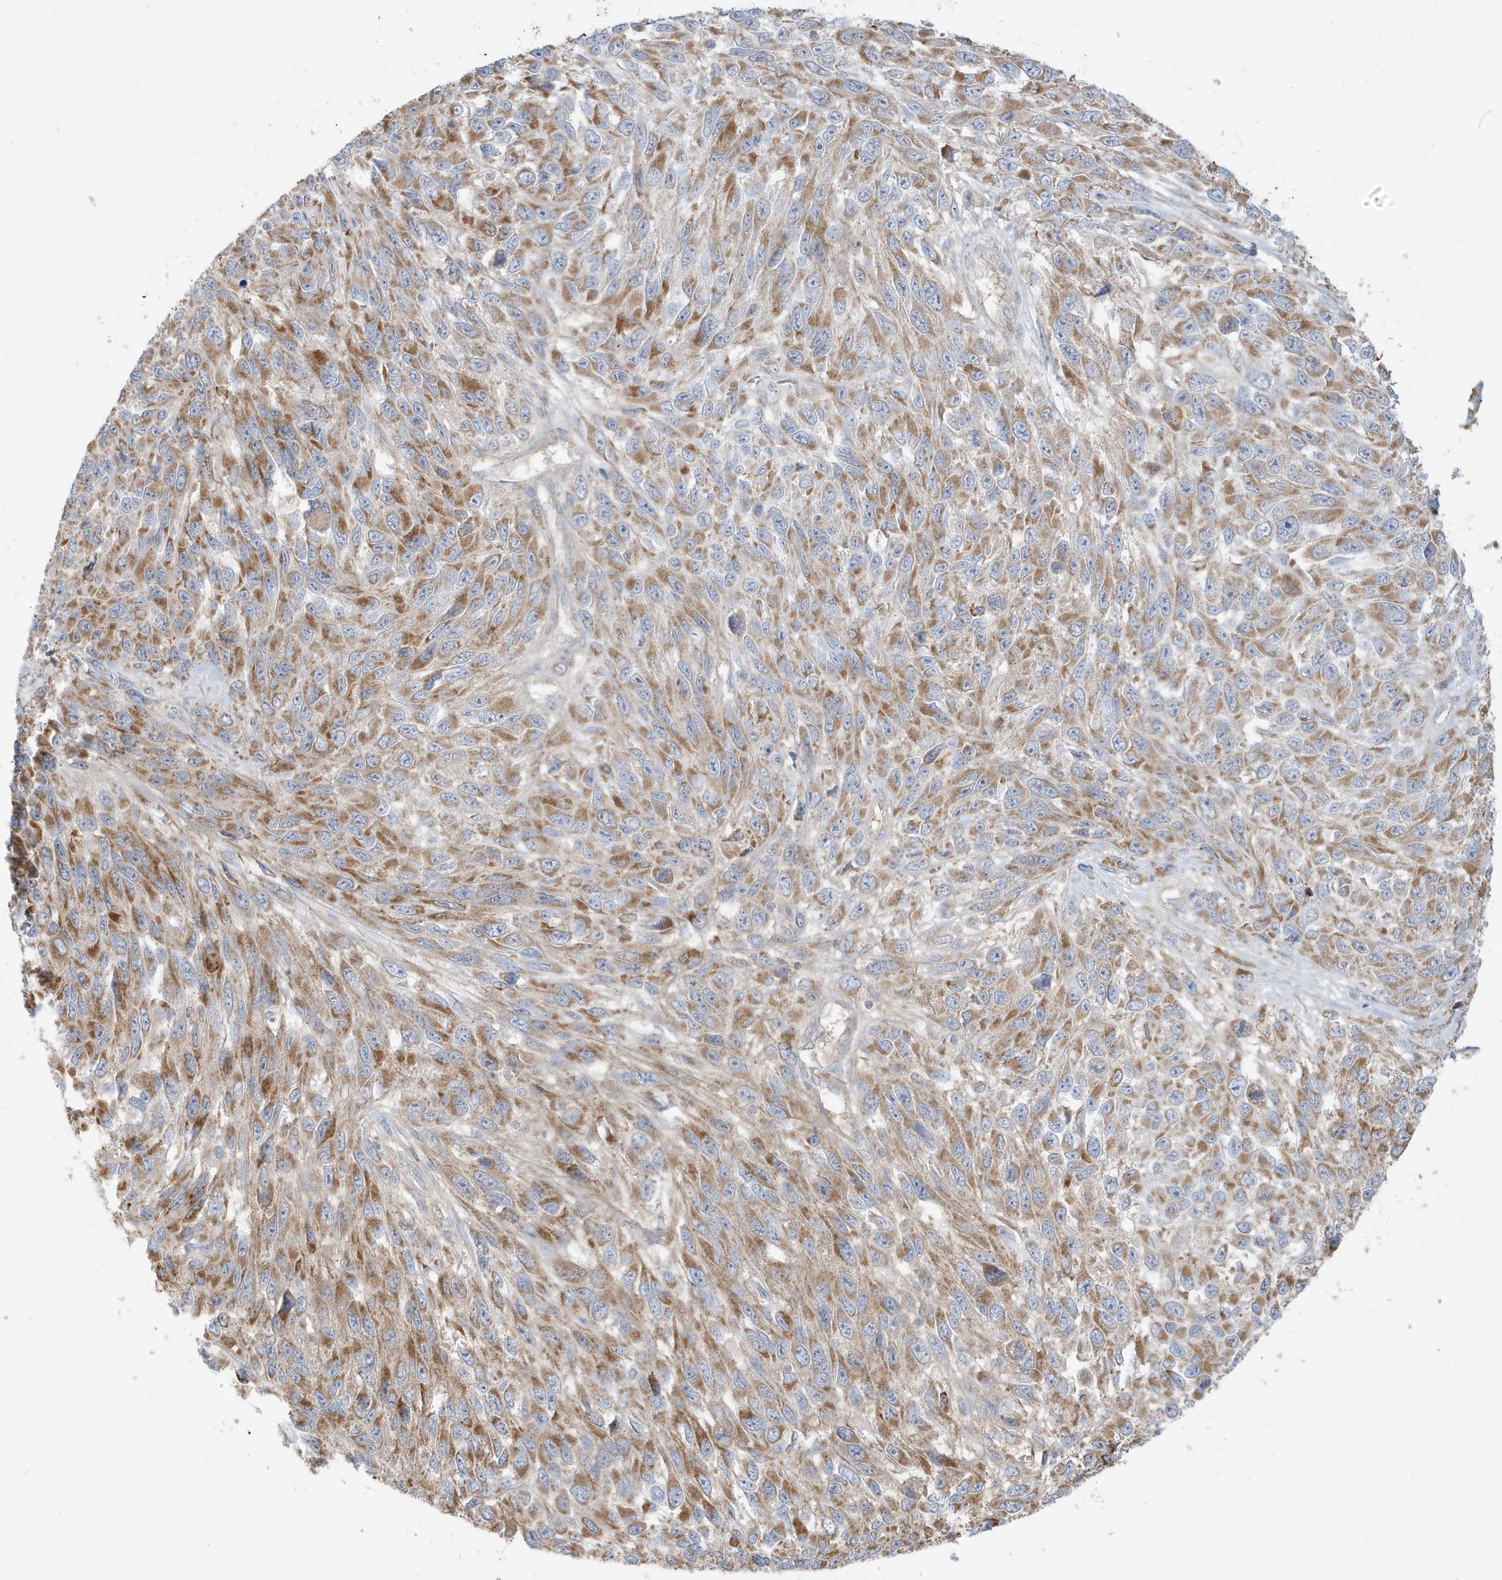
{"staining": {"intensity": "moderate", "quantity": ">75%", "location": "cytoplasmic/membranous"}, "tissue": "melanoma", "cell_type": "Tumor cells", "image_type": "cancer", "snomed": [{"axis": "morphology", "description": "Malignant melanoma, NOS"}, {"axis": "topography", "description": "Skin"}], "caption": "Immunohistochemical staining of melanoma shows medium levels of moderate cytoplasmic/membranous positivity in approximately >75% of tumor cells.", "gene": "IFT57", "patient": {"sex": "female", "age": 96}}